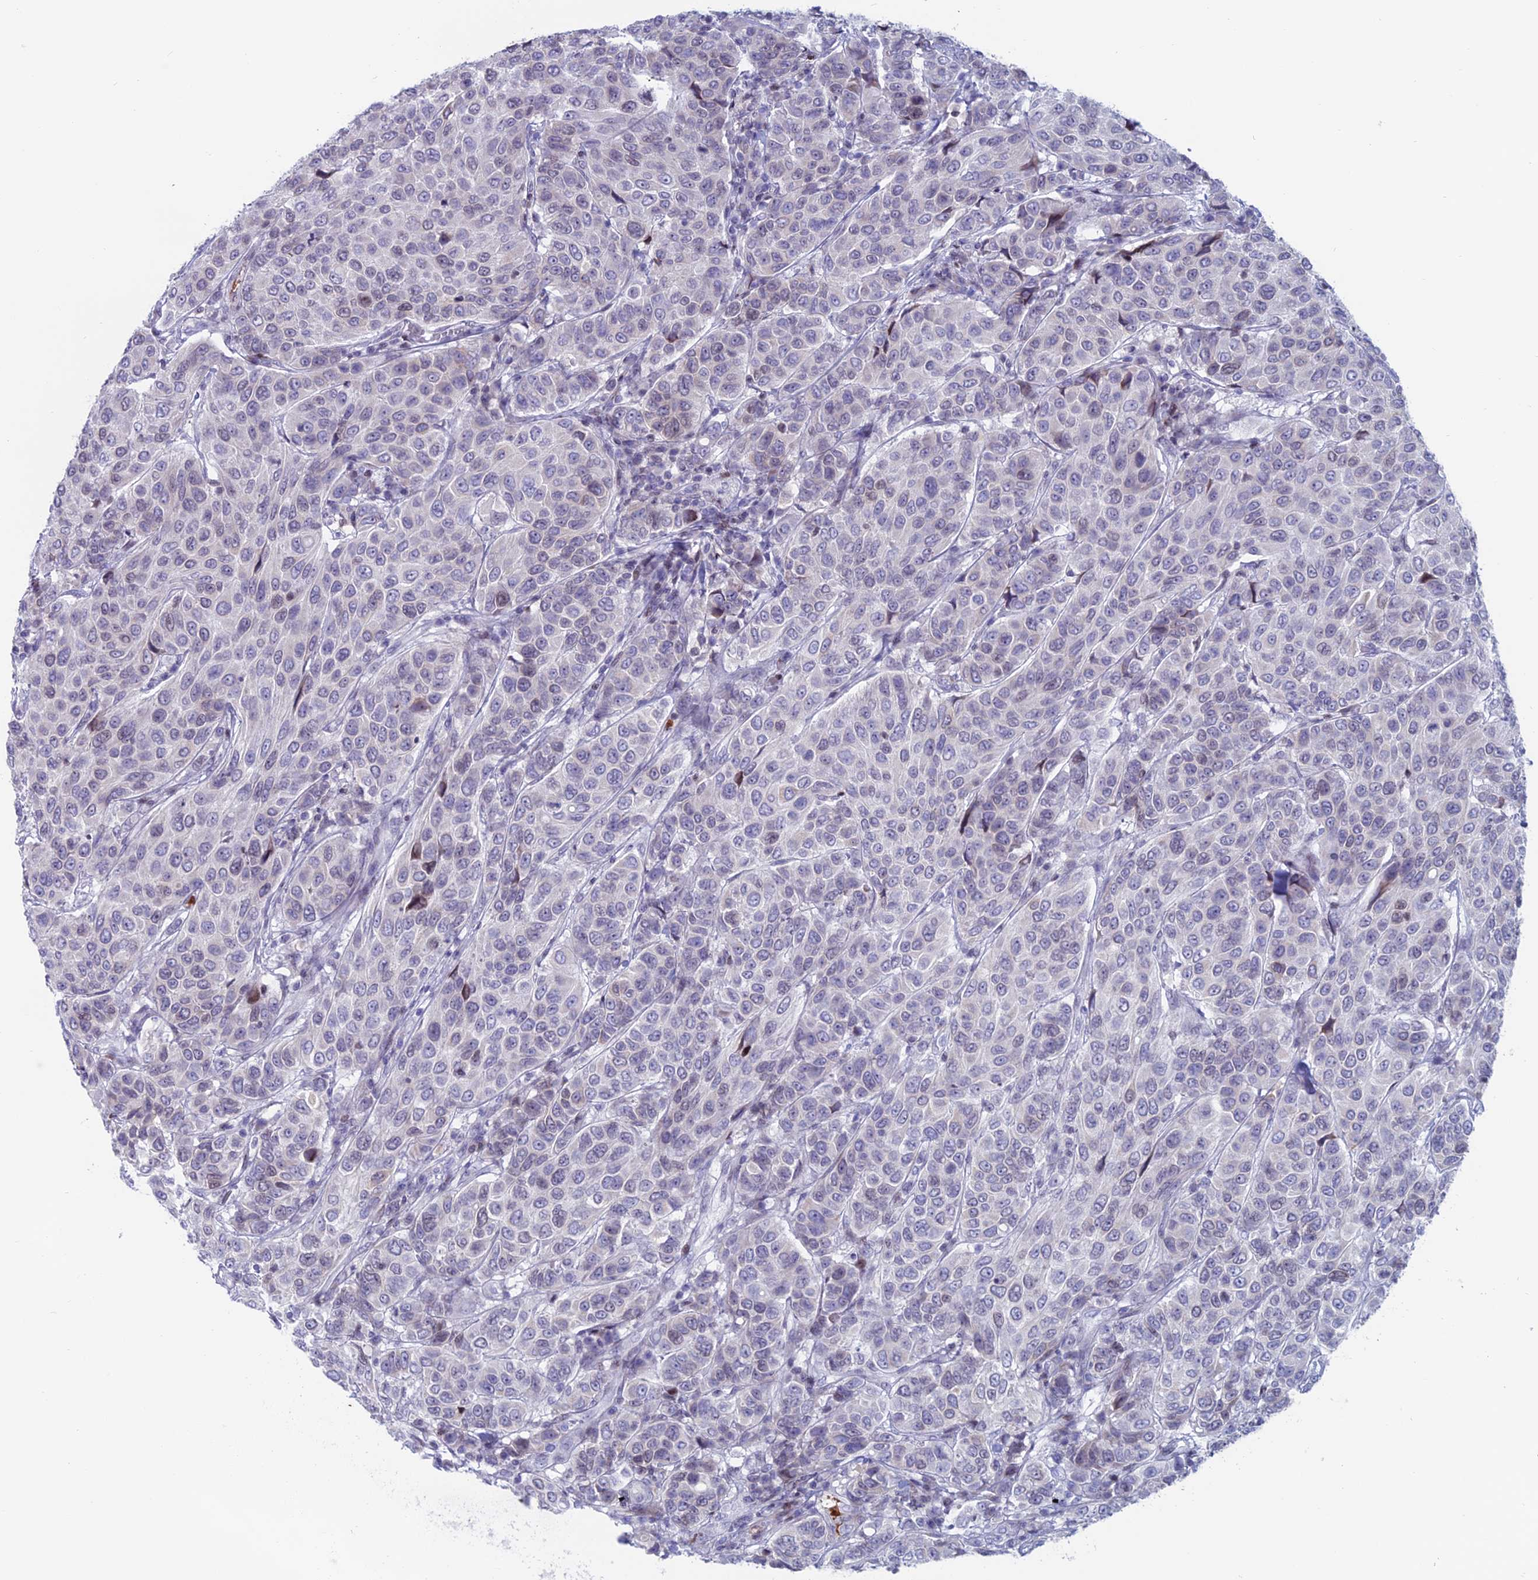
{"staining": {"intensity": "negative", "quantity": "none", "location": "none"}, "tissue": "breast cancer", "cell_type": "Tumor cells", "image_type": "cancer", "snomed": [{"axis": "morphology", "description": "Duct carcinoma"}, {"axis": "topography", "description": "Breast"}], "caption": "Breast cancer (intraductal carcinoma) was stained to show a protein in brown. There is no significant positivity in tumor cells.", "gene": "CERS6", "patient": {"sex": "female", "age": 55}}